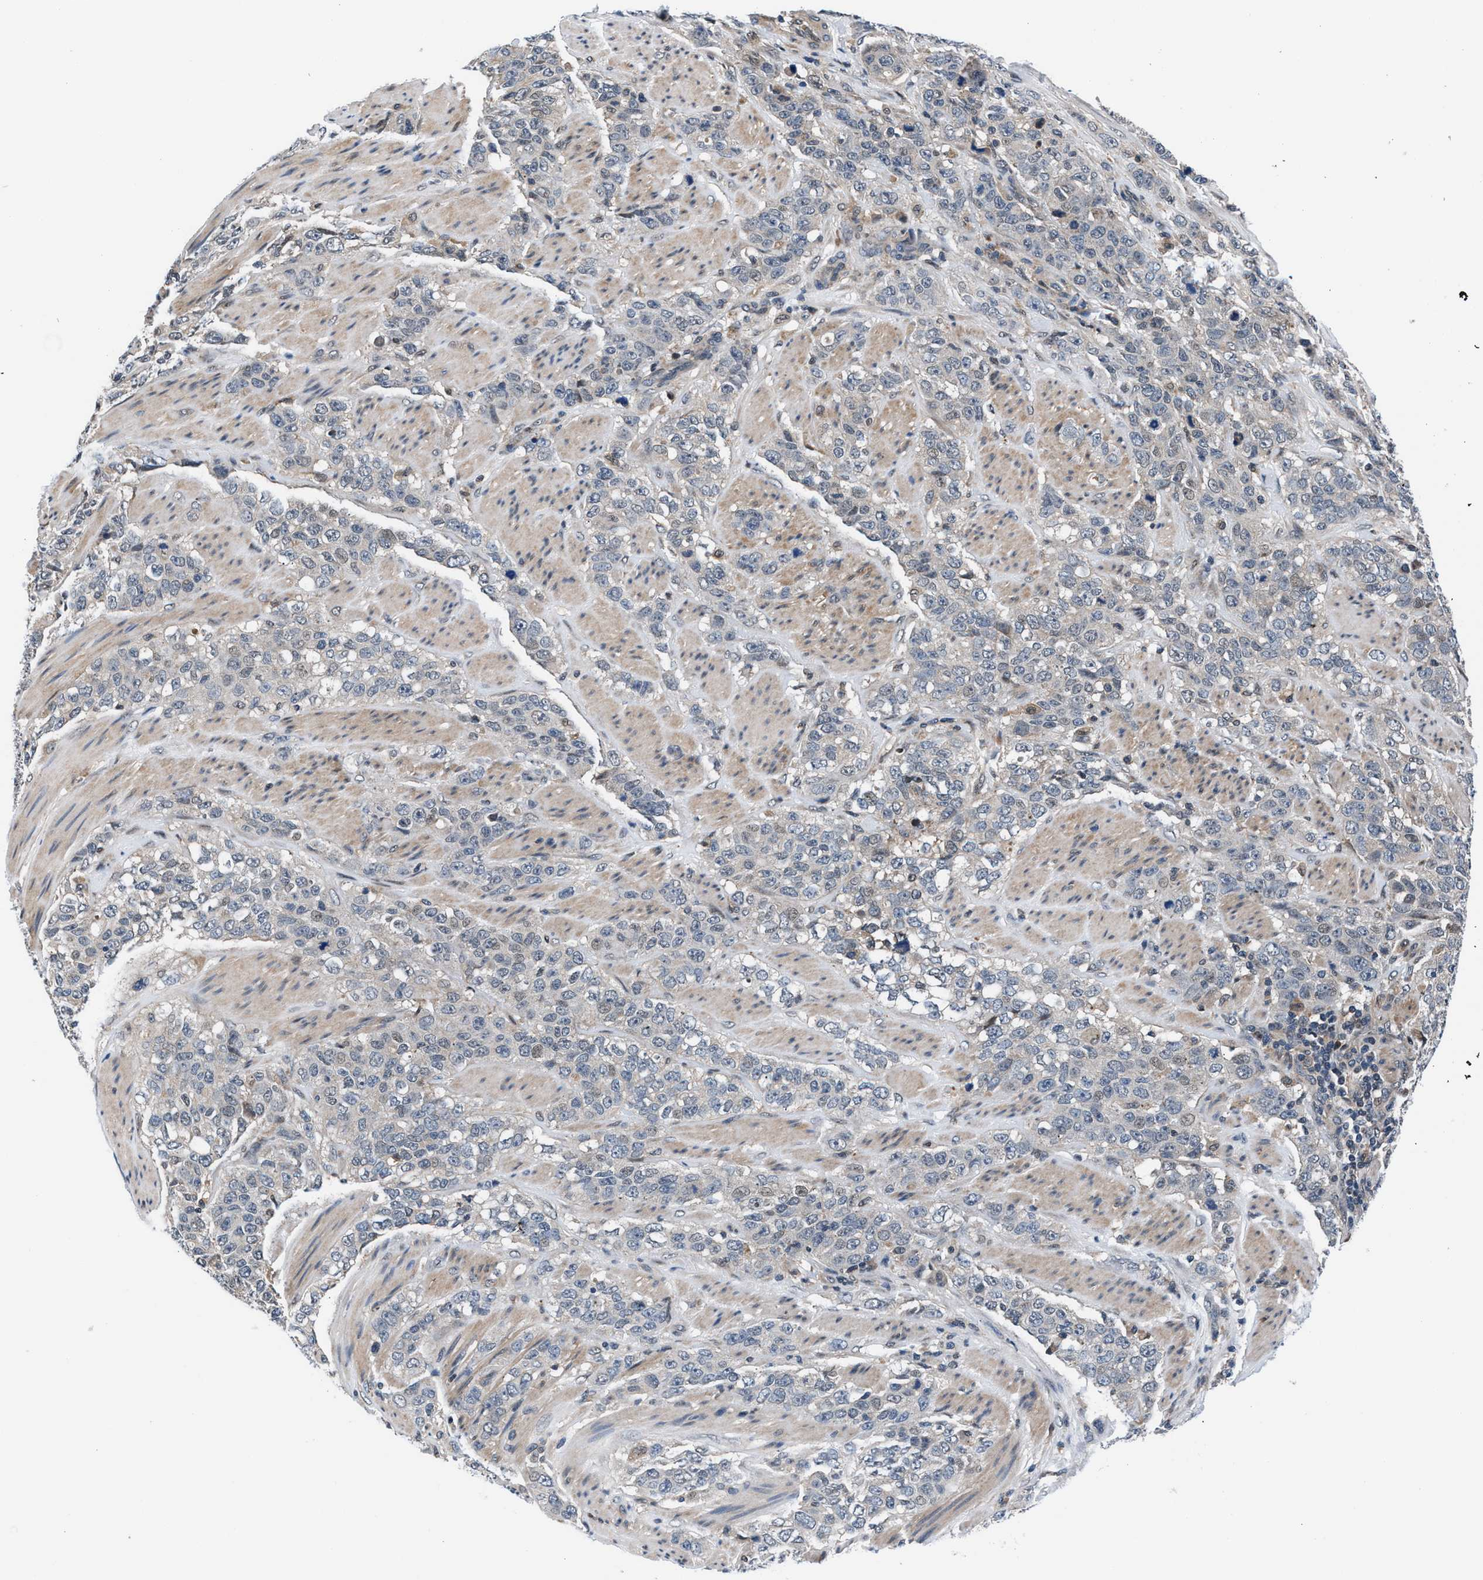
{"staining": {"intensity": "negative", "quantity": "none", "location": "none"}, "tissue": "stomach cancer", "cell_type": "Tumor cells", "image_type": "cancer", "snomed": [{"axis": "morphology", "description": "Adenocarcinoma, NOS"}, {"axis": "topography", "description": "Stomach"}], "caption": "Stomach cancer stained for a protein using immunohistochemistry shows no staining tumor cells.", "gene": "PRPSAP2", "patient": {"sex": "male", "age": 48}}